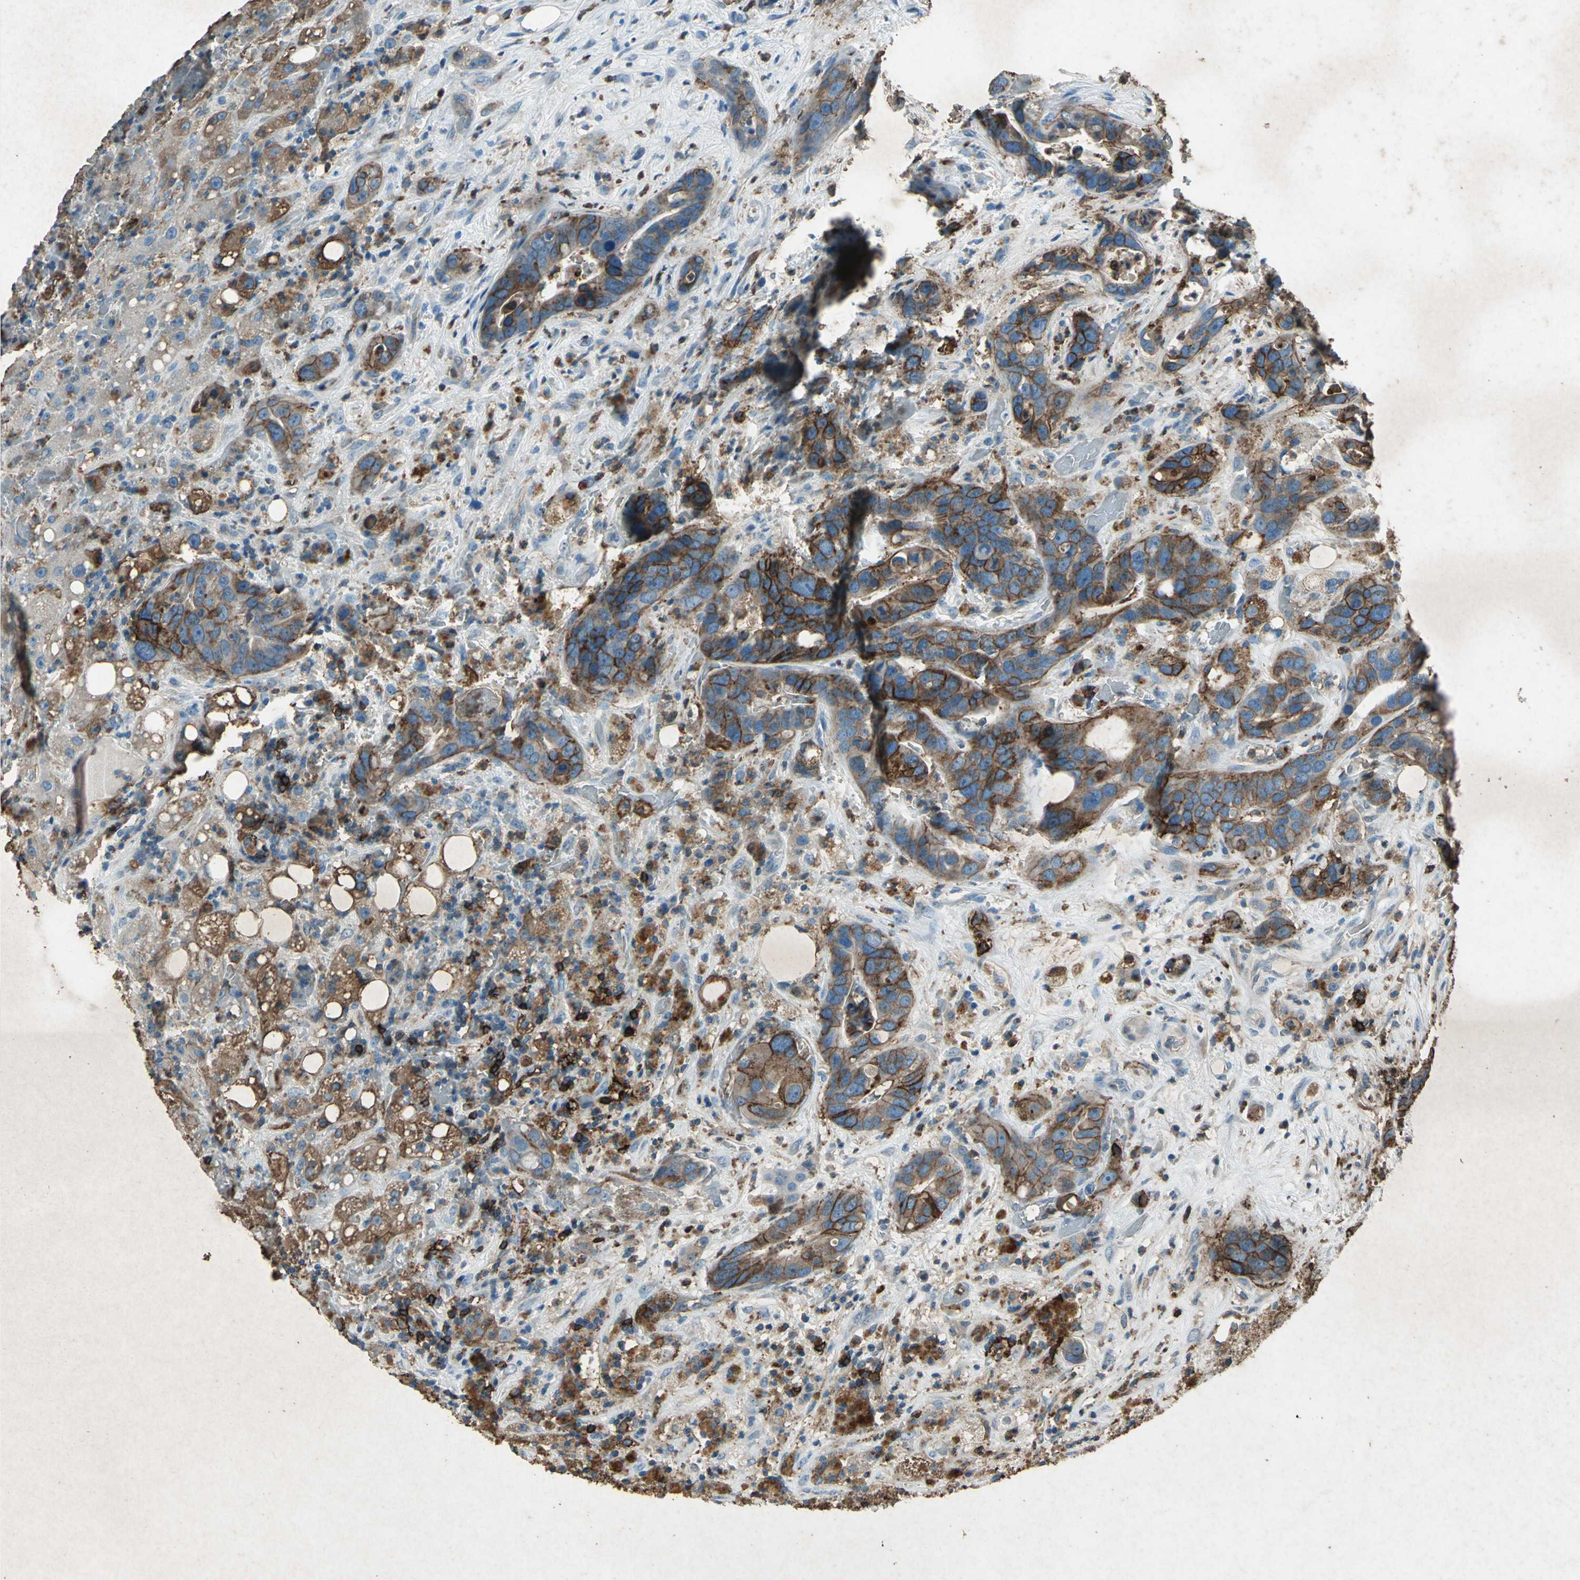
{"staining": {"intensity": "moderate", "quantity": ">75%", "location": "cytoplasmic/membranous"}, "tissue": "liver cancer", "cell_type": "Tumor cells", "image_type": "cancer", "snomed": [{"axis": "morphology", "description": "Cholangiocarcinoma"}, {"axis": "topography", "description": "Liver"}], "caption": "Immunohistochemical staining of human liver cancer exhibits medium levels of moderate cytoplasmic/membranous protein staining in about >75% of tumor cells.", "gene": "CCR6", "patient": {"sex": "female", "age": 65}}